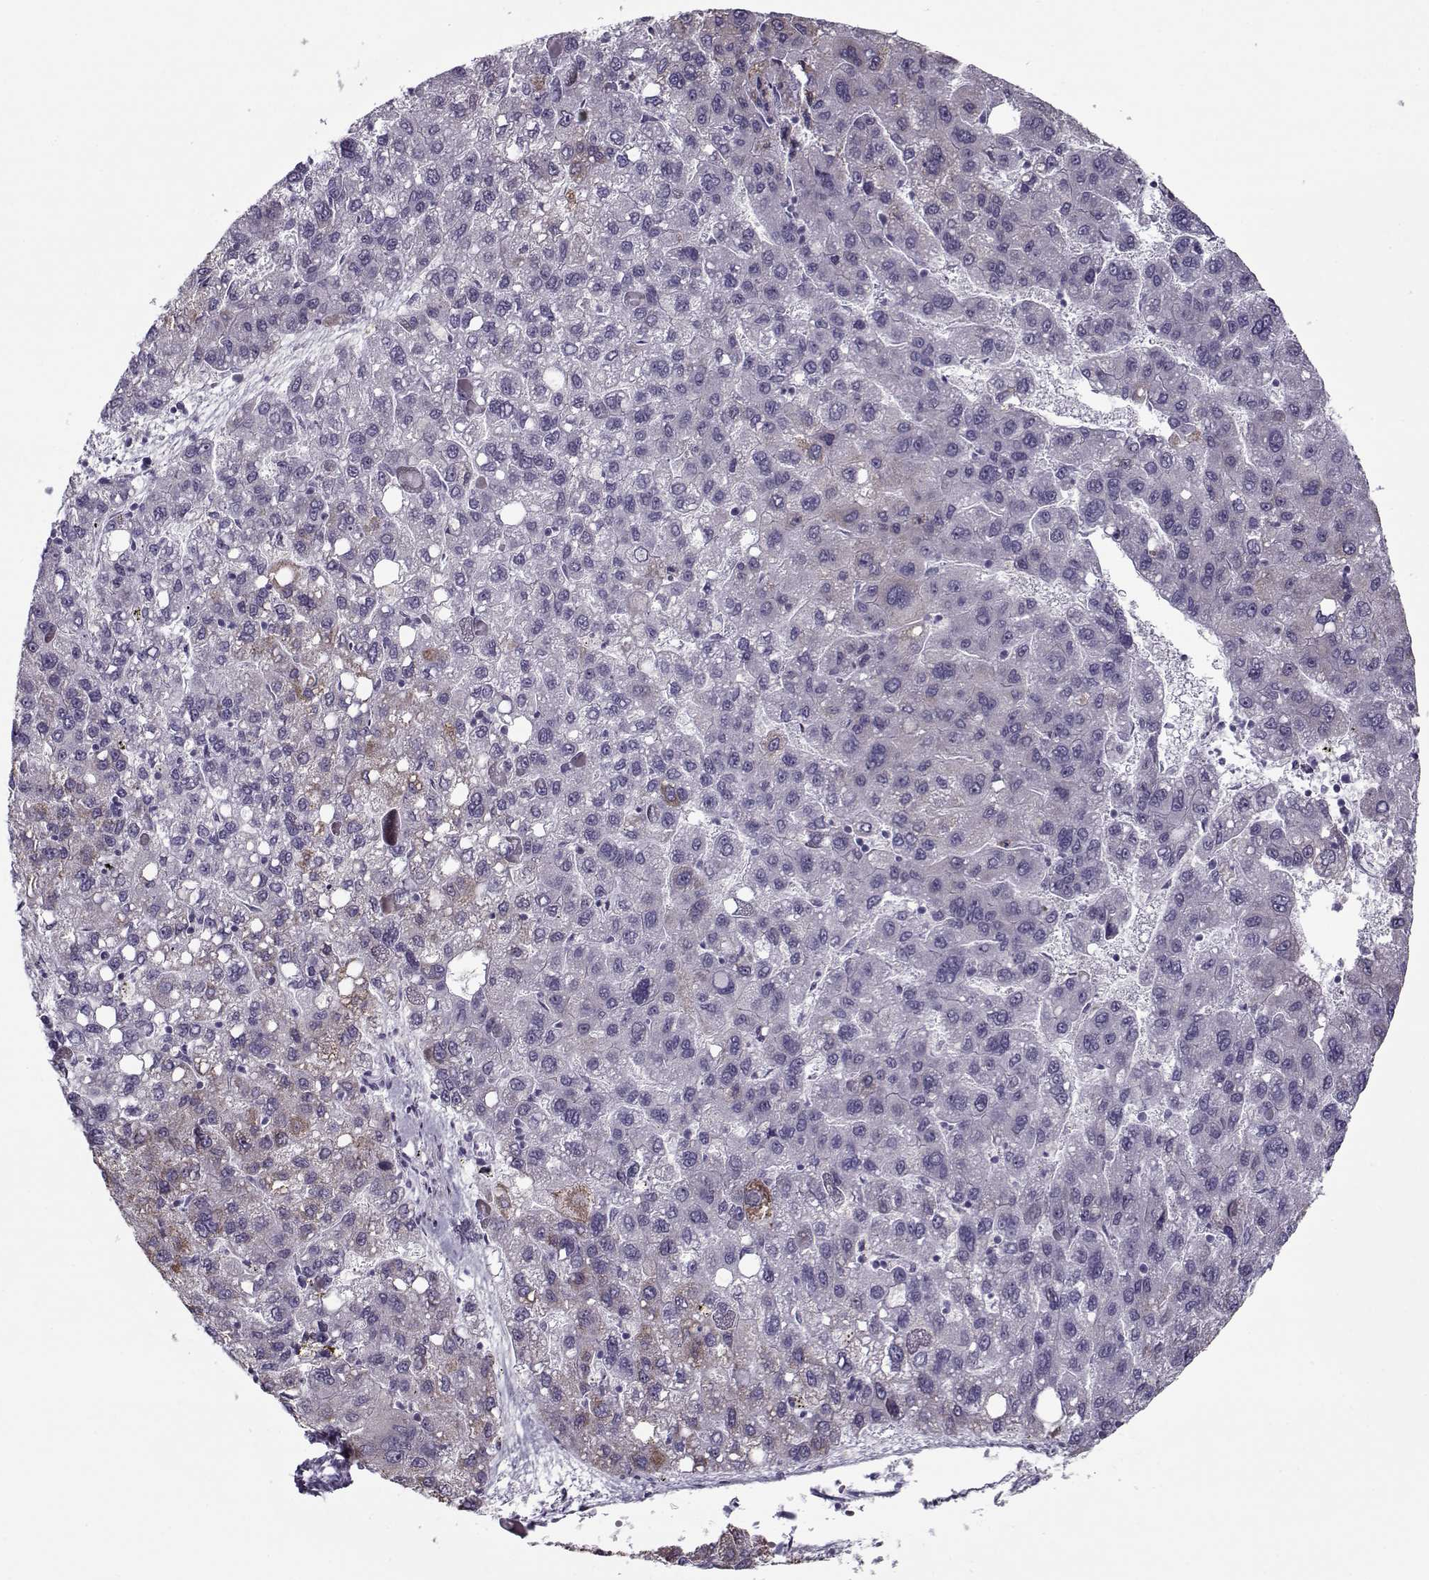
{"staining": {"intensity": "negative", "quantity": "none", "location": "none"}, "tissue": "liver cancer", "cell_type": "Tumor cells", "image_type": "cancer", "snomed": [{"axis": "morphology", "description": "Carcinoma, Hepatocellular, NOS"}, {"axis": "topography", "description": "Liver"}], "caption": "Photomicrograph shows no protein expression in tumor cells of liver hepatocellular carcinoma tissue. (DAB immunohistochemistry (IHC) visualized using brightfield microscopy, high magnification).", "gene": "CIBAR1", "patient": {"sex": "female", "age": 82}}